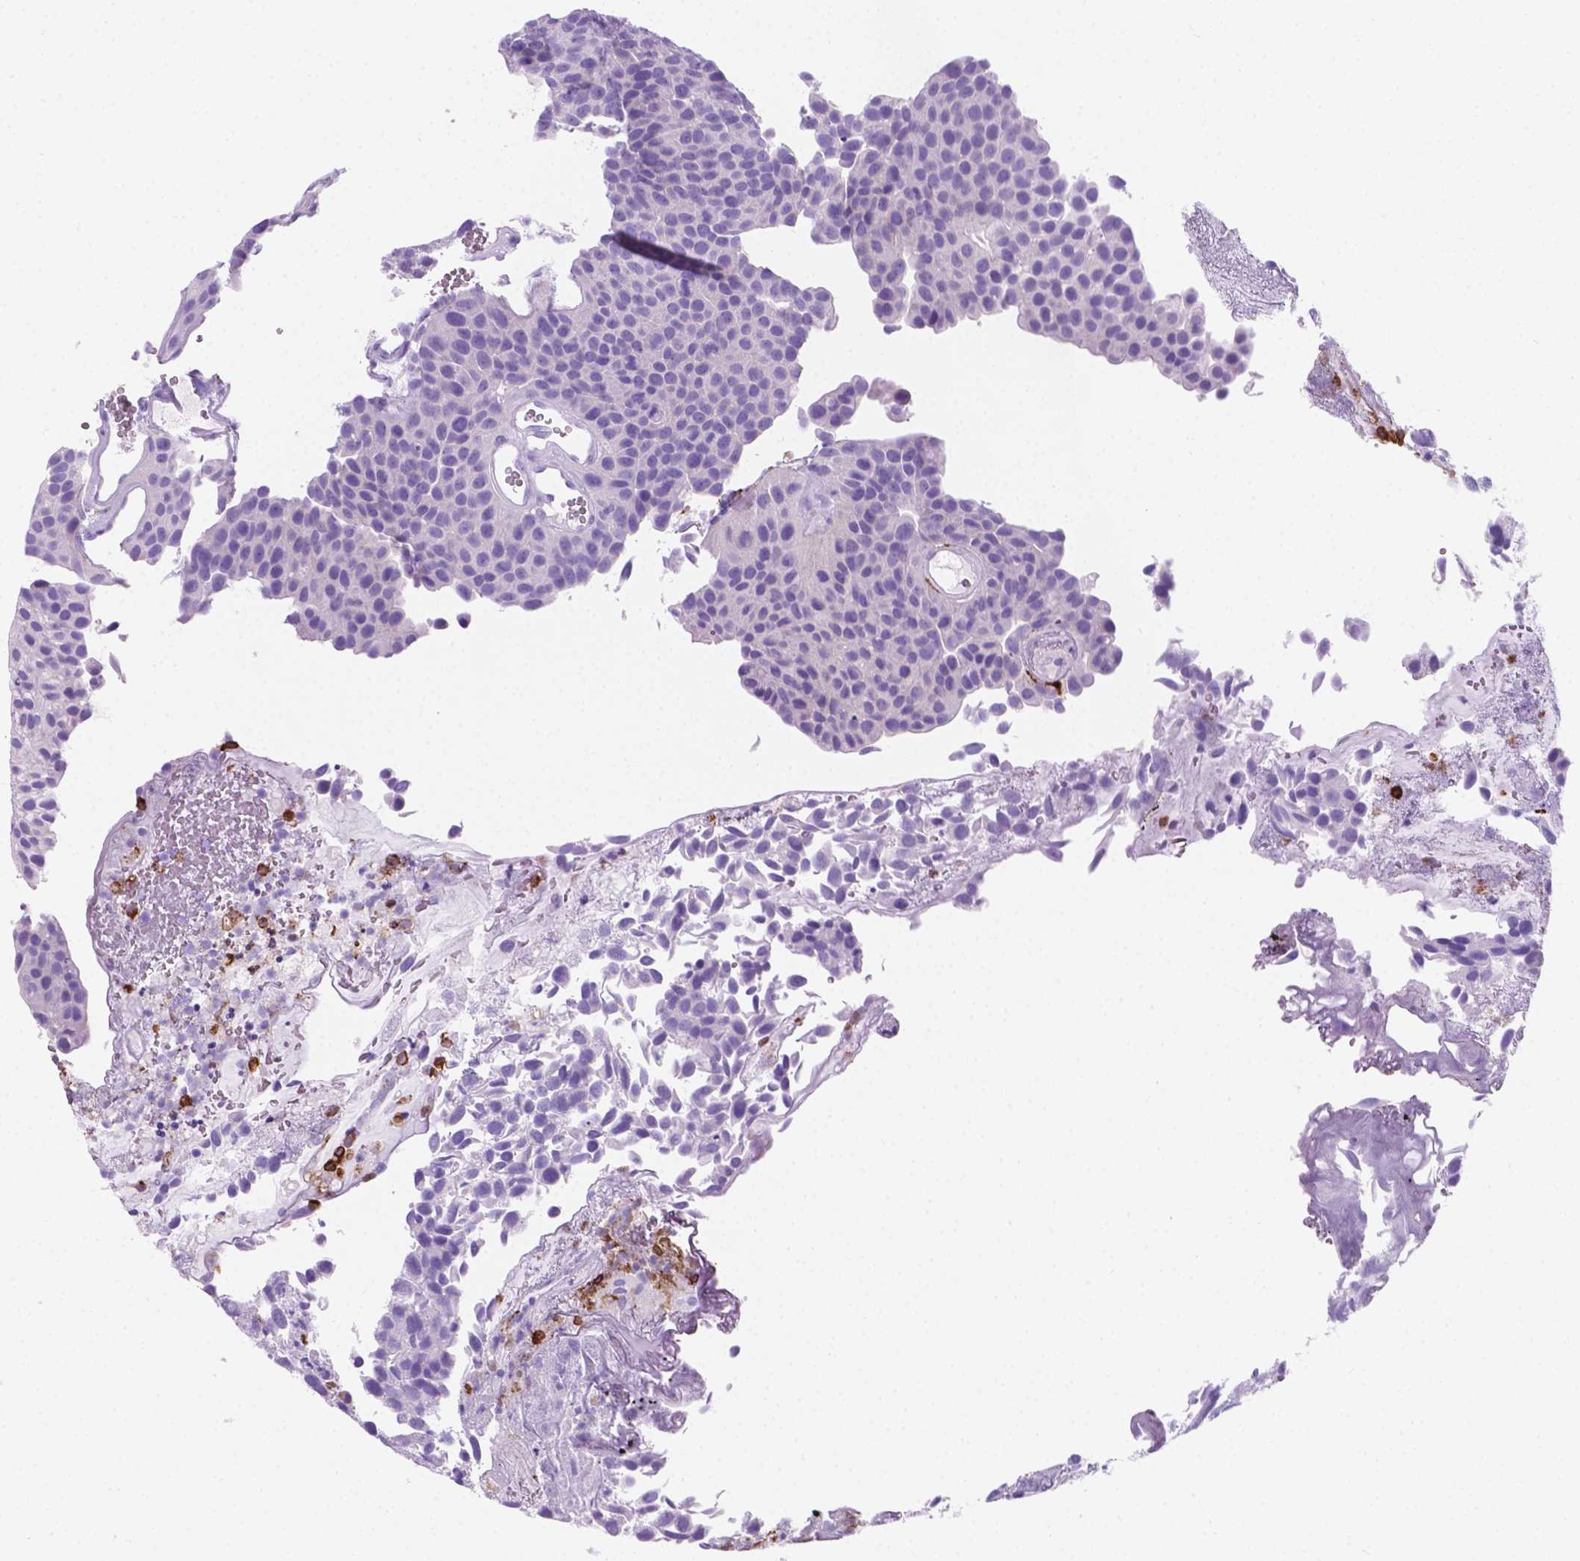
{"staining": {"intensity": "negative", "quantity": "none", "location": "none"}, "tissue": "urothelial cancer", "cell_type": "Tumor cells", "image_type": "cancer", "snomed": [{"axis": "morphology", "description": "Urothelial carcinoma, Low grade"}, {"axis": "topography", "description": "Urinary bladder"}], "caption": "High magnification brightfield microscopy of urothelial cancer stained with DAB (3,3'-diaminobenzidine) (brown) and counterstained with hematoxylin (blue): tumor cells show no significant staining. (Brightfield microscopy of DAB (3,3'-diaminobenzidine) immunohistochemistry at high magnification).", "gene": "MACF1", "patient": {"sex": "female", "age": 69}}